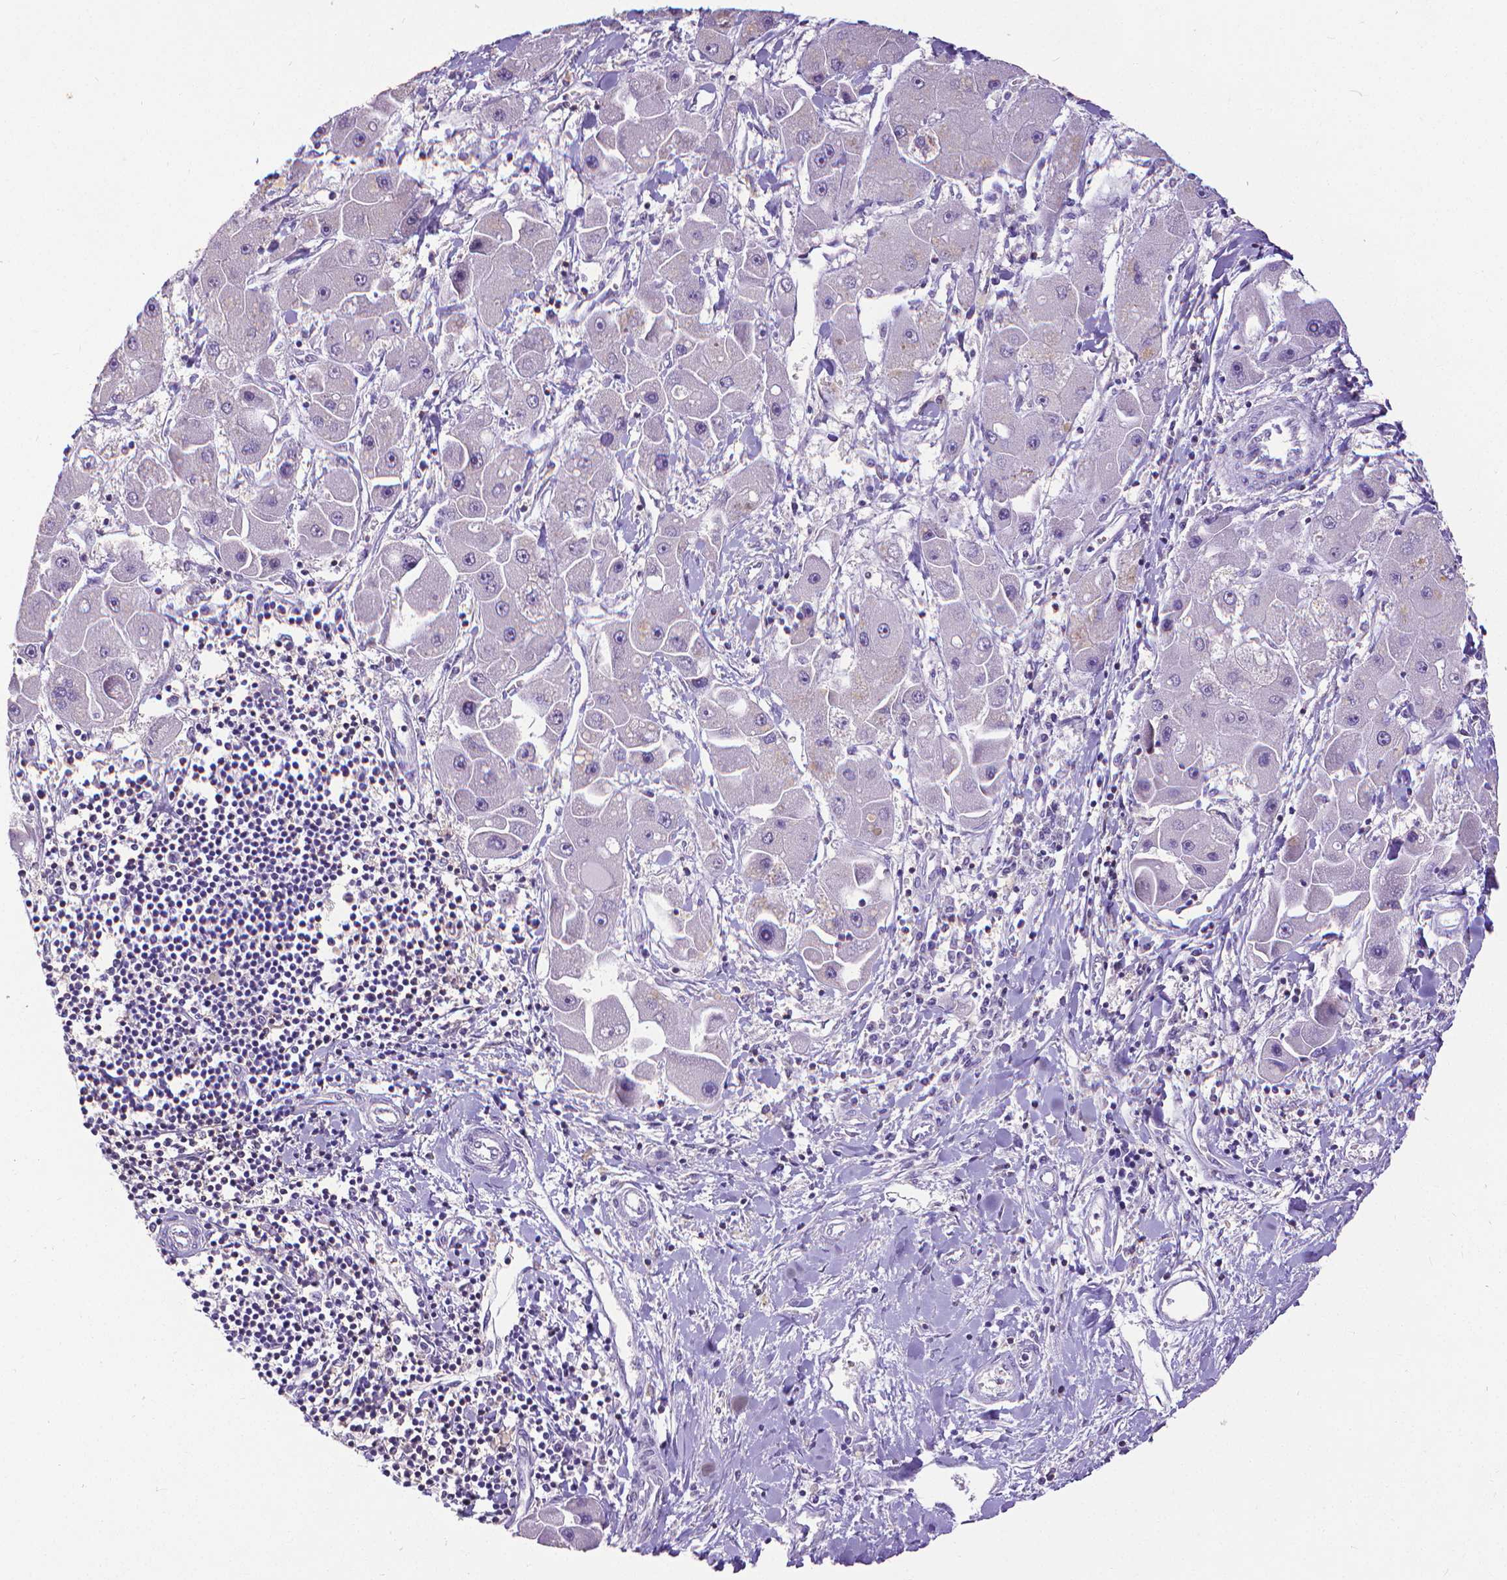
{"staining": {"intensity": "negative", "quantity": "none", "location": "none"}, "tissue": "liver cancer", "cell_type": "Tumor cells", "image_type": "cancer", "snomed": [{"axis": "morphology", "description": "Carcinoma, Hepatocellular, NOS"}, {"axis": "topography", "description": "Liver"}], "caption": "The image displays no staining of tumor cells in liver cancer. The staining is performed using DAB (3,3'-diaminobenzidine) brown chromogen with nuclei counter-stained in using hematoxylin.", "gene": "CD4", "patient": {"sex": "male", "age": 24}}